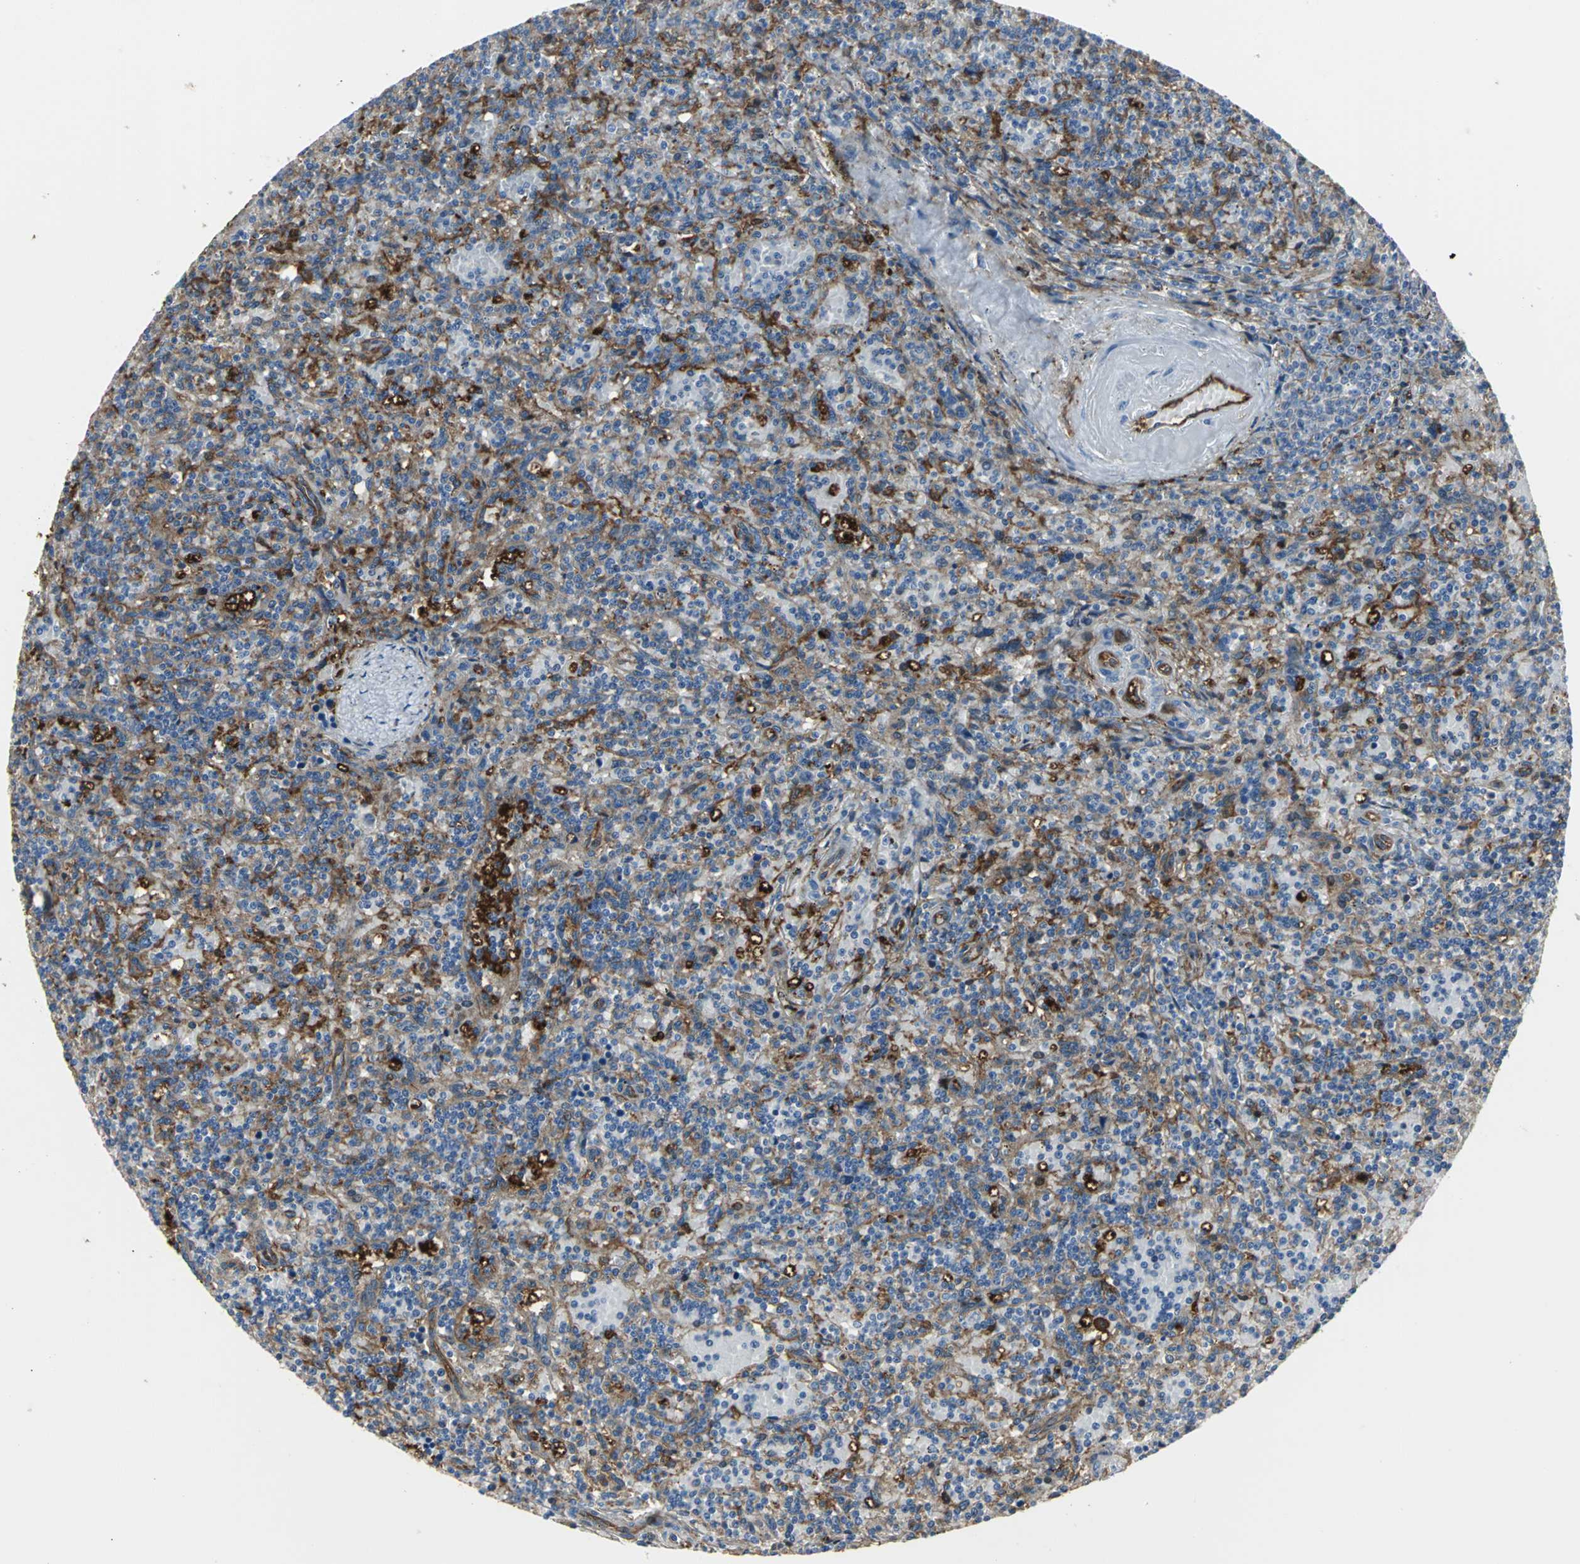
{"staining": {"intensity": "moderate", "quantity": "<25%", "location": "cytoplasmic/membranous"}, "tissue": "lymphoma", "cell_type": "Tumor cells", "image_type": "cancer", "snomed": [{"axis": "morphology", "description": "Malignant lymphoma, non-Hodgkin's type, Low grade"}, {"axis": "topography", "description": "Spleen"}], "caption": "Moderate cytoplasmic/membranous staining for a protein is appreciated in approximately <25% of tumor cells of lymphoma using immunohistochemistry (IHC).", "gene": "CHRNB1", "patient": {"sex": "male", "age": 73}}